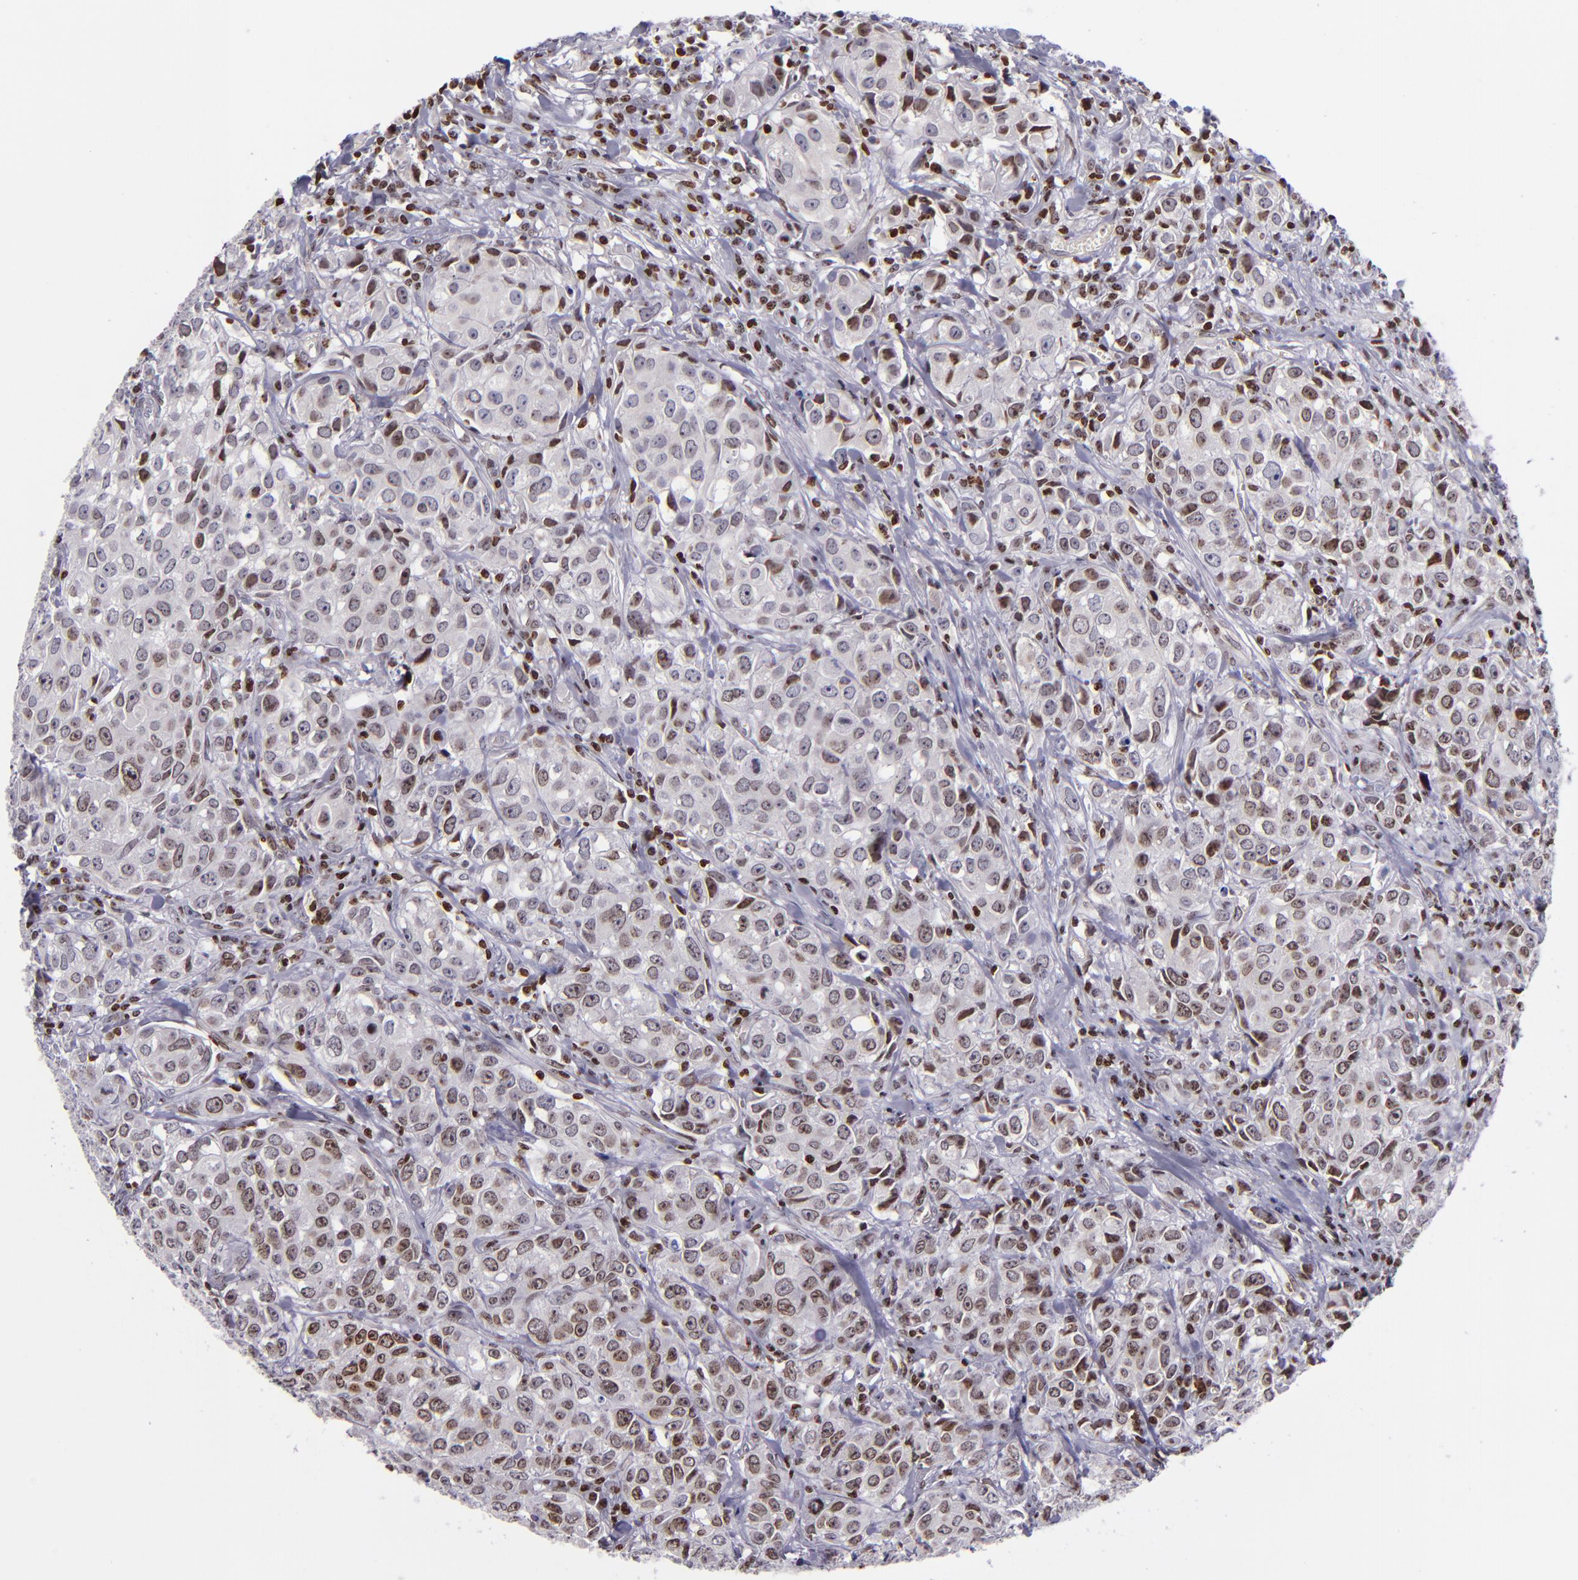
{"staining": {"intensity": "moderate", "quantity": "25%-75%", "location": "nuclear"}, "tissue": "urothelial cancer", "cell_type": "Tumor cells", "image_type": "cancer", "snomed": [{"axis": "morphology", "description": "Urothelial carcinoma, High grade"}, {"axis": "topography", "description": "Urinary bladder"}], "caption": "Brown immunohistochemical staining in human urothelial cancer displays moderate nuclear staining in approximately 25%-75% of tumor cells.", "gene": "CDKL5", "patient": {"sex": "female", "age": 75}}